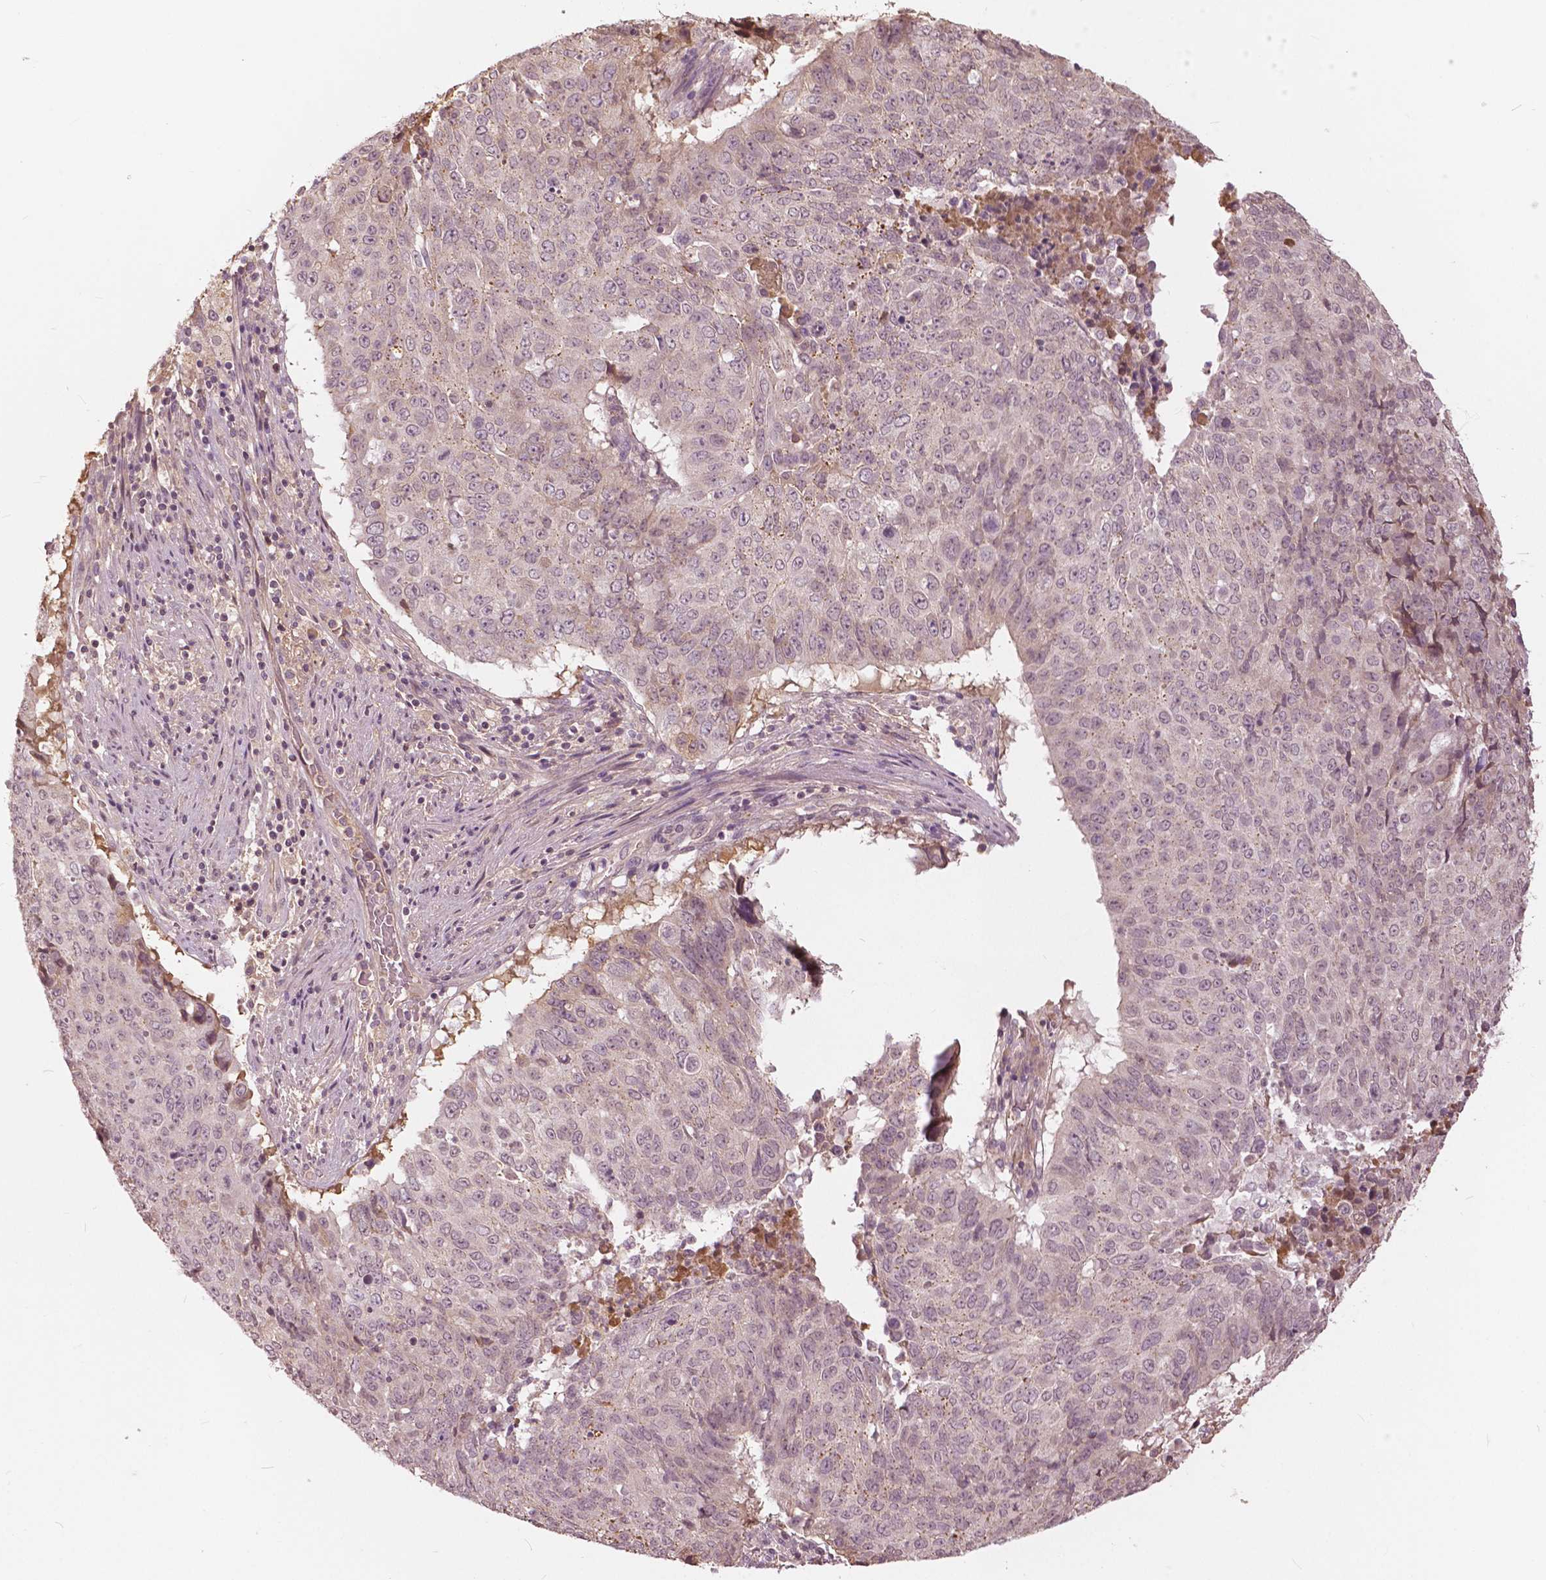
{"staining": {"intensity": "negative", "quantity": "none", "location": "none"}, "tissue": "lung cancer", "cell_type": "Tumor cells", "image_type": "cancer", "snomed": [{"axis": "morphology", "description": "Normal tissue, NOS"}, {"axis": "morphology", "description": "Squamous cell carcinoma, NOS"}, {"axis": "topography", "description": "Bronchus"}, {"axis": "topography", "description": "Lung"}], "caption": "Immunohistochemistry histopathology image of neoplastic tissue: lung cancer stained with DAB (3,3'-diaminobenzidine) reveals no significant protein positivity in tumor cells.", "gene": "ANGPTL4", "patient": {"sex": "male", "age": 64}}